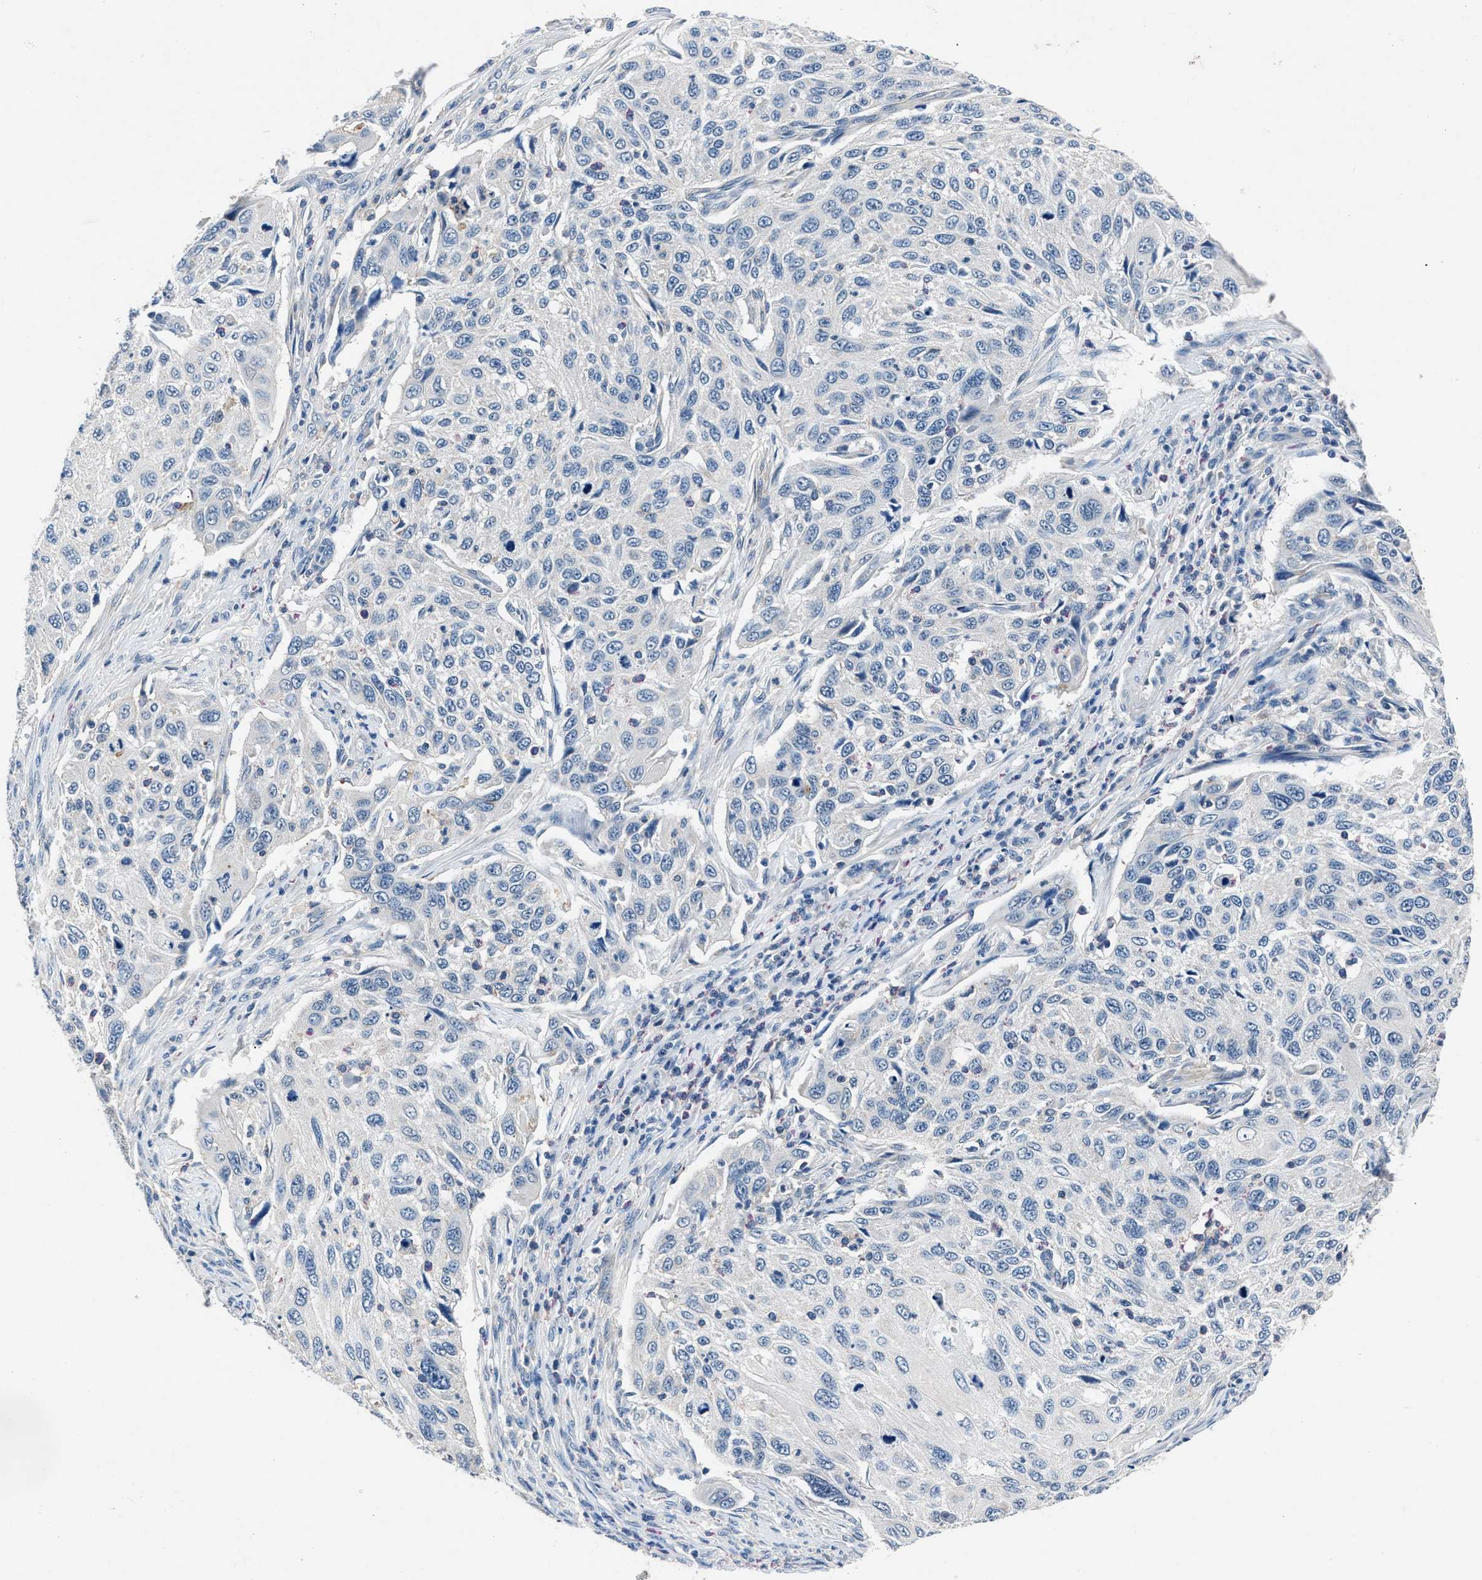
{"staining": {"intensity": "negative", "quantity": "none", "location": "none"}, "tissue": "cervical cancer", "cell_type": "Tumor cells", "image_type": "cancer", "snomed": [{"axis": "morphology", "description": "Squamous cell carcinoma, NOS"}, {"axis": "topography", "description": "Cervix"}], "caption": "Immunohistochemistry (IHC) histopathology image of cervical cancer stained for a protein (brown), which demonstrates no expression in tumor cells.", "gene": "DENND6B", "patient": {"sex": "female", "age": 70}}